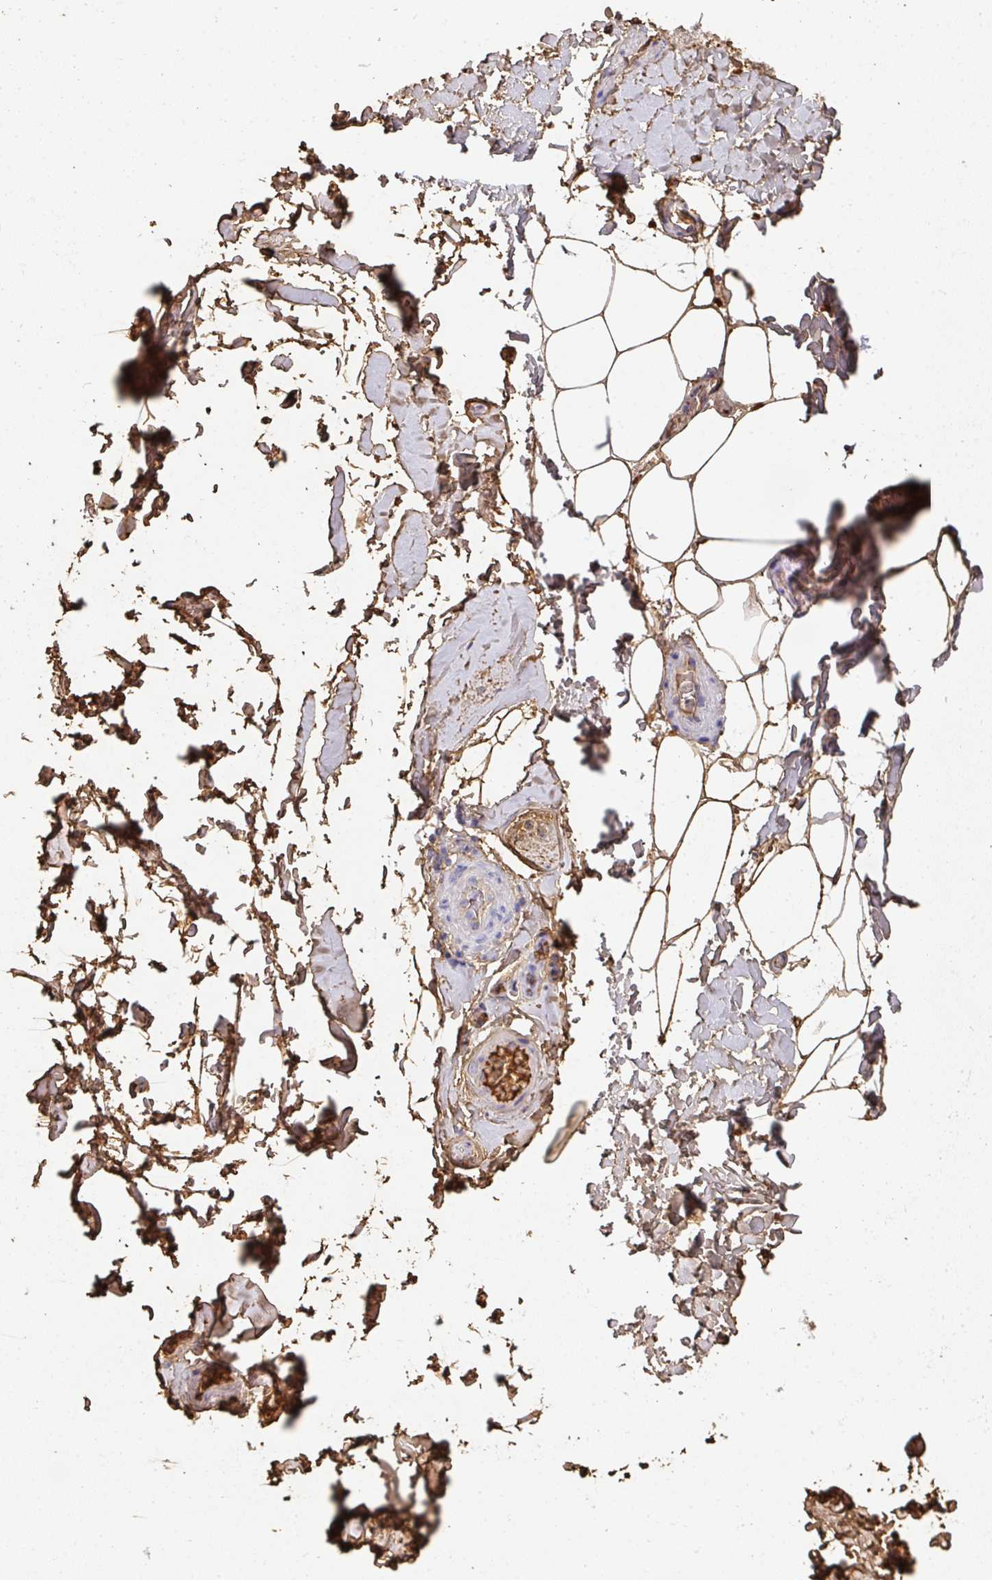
{"staining": {"intensity": "moderate", "quantity": ">75%", "location": "cytoplasmic/membranous"}, "tissue": "adipose tissue", "cell_type": "Adipocytes", "image_type": "normal", "snomed": [{"axis": "morphology", "description": "Normal tissue, NOS"}, {"axis": "topography", "description": "Vascular tissue"}, {"axis": "topography", "description": "Peripheral nerve tissue"}], "caption": "Protein expression analysis of benign adipose tissue shows moderate cytoplasmic/membranous positivity in about >75% of adipocytes.", "gene": "ALB", "patient": {"sex": "male", "age": 41}}